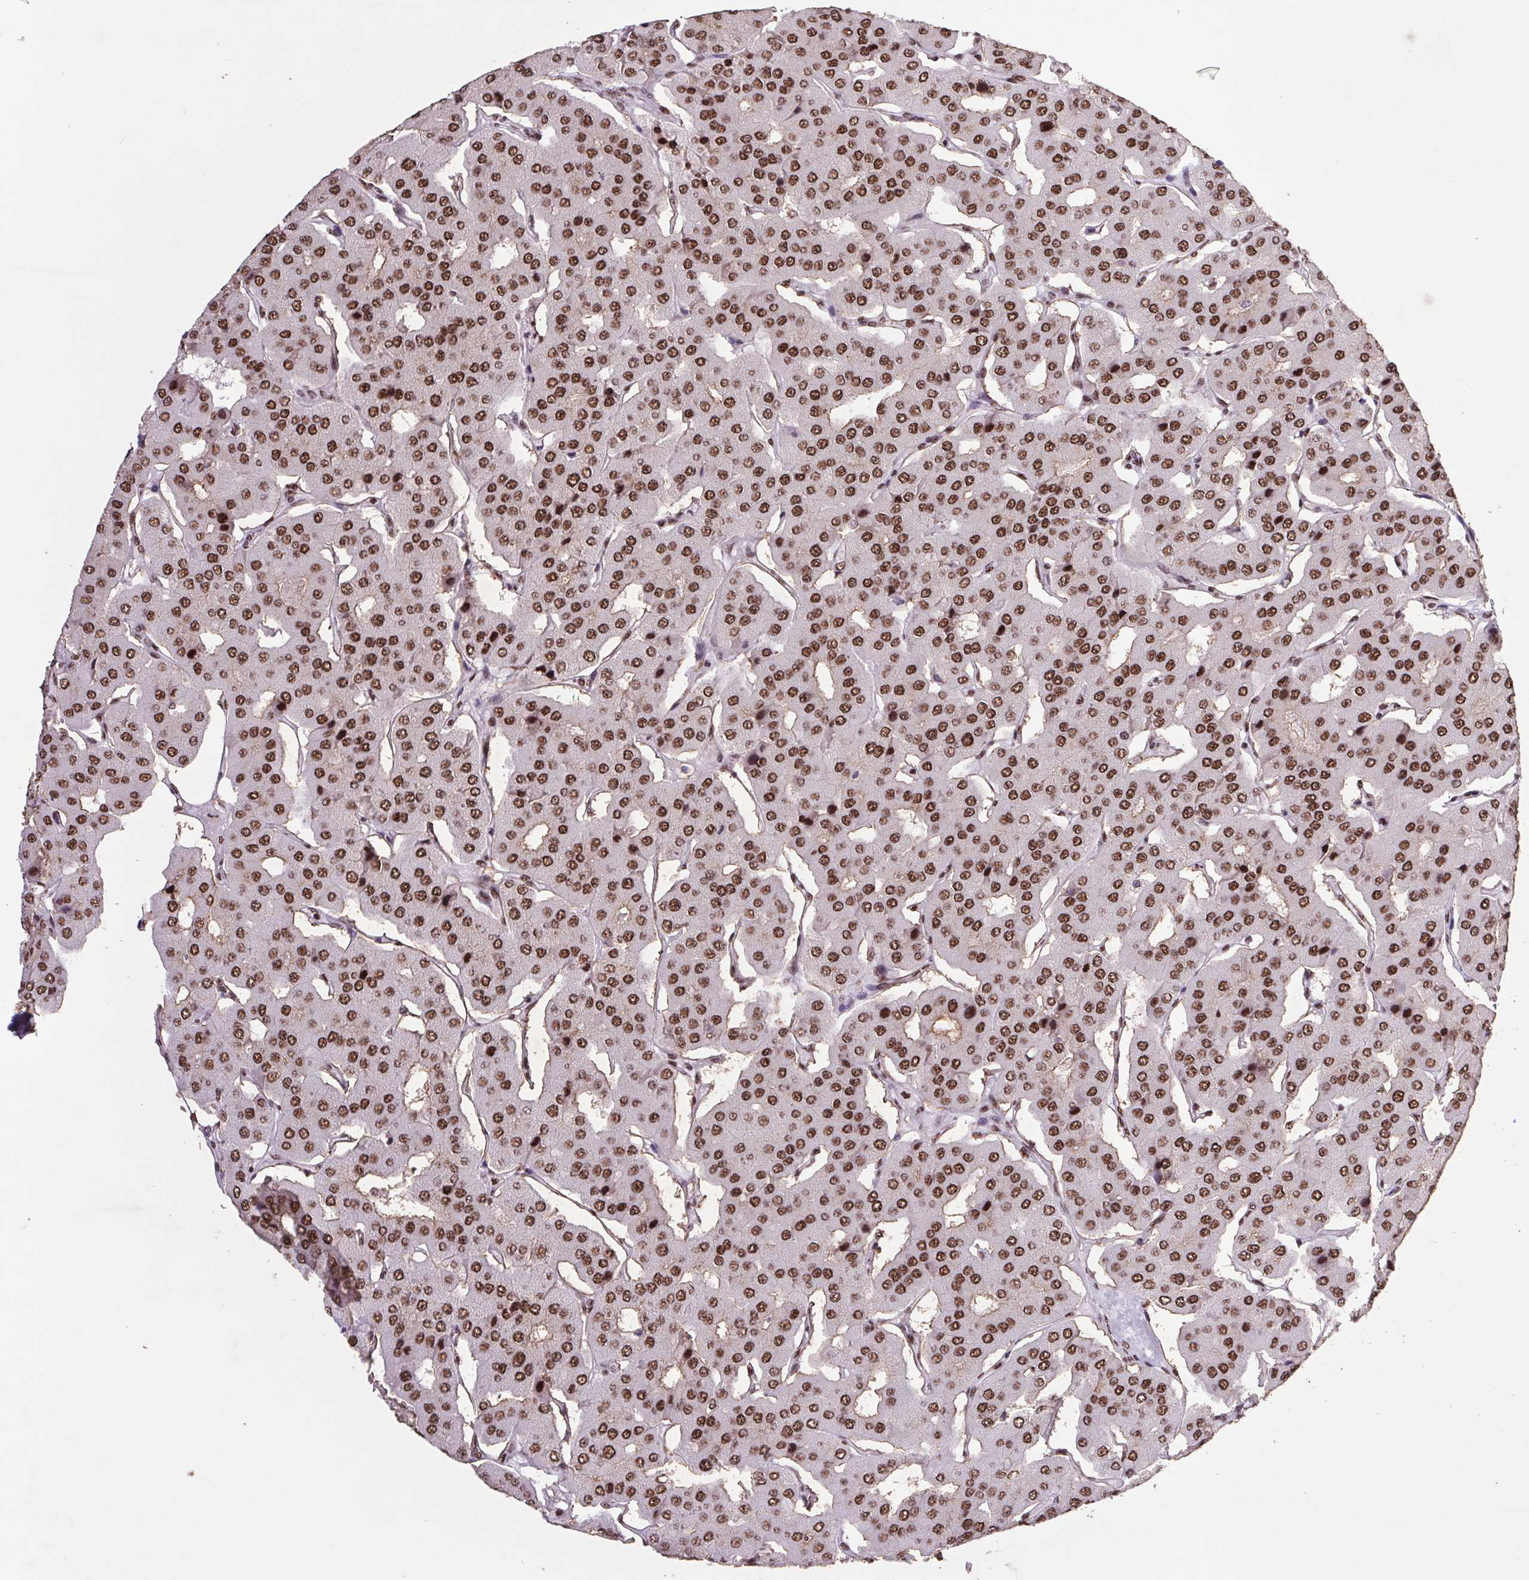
{"staining": {"intensity": "strong", "quantity": ">75%", "location": "nuclear"}, "tissue": "parathyroid gland", "cell_type": "Glandular cells", "image_type": "normal", "snomed": [{"axis": "morphology", "description": "Normal tissue, NOS"}, {"axis": "morphology", "description": "Adenoma, NOS"}, {"axis": "topography", "description": "Parathyroid gland"}], "caption": "The histopathology image exhibits immunohistochemical staining of normal parathyroid gland. There is strong nuclear expression is seen in about >75% of glandular cells. (brown staining indicates protein expression, while blue staining denotes nuclei).", "gene": "LDLRAD4", "patient": {"sex": "female", "age": 86}}